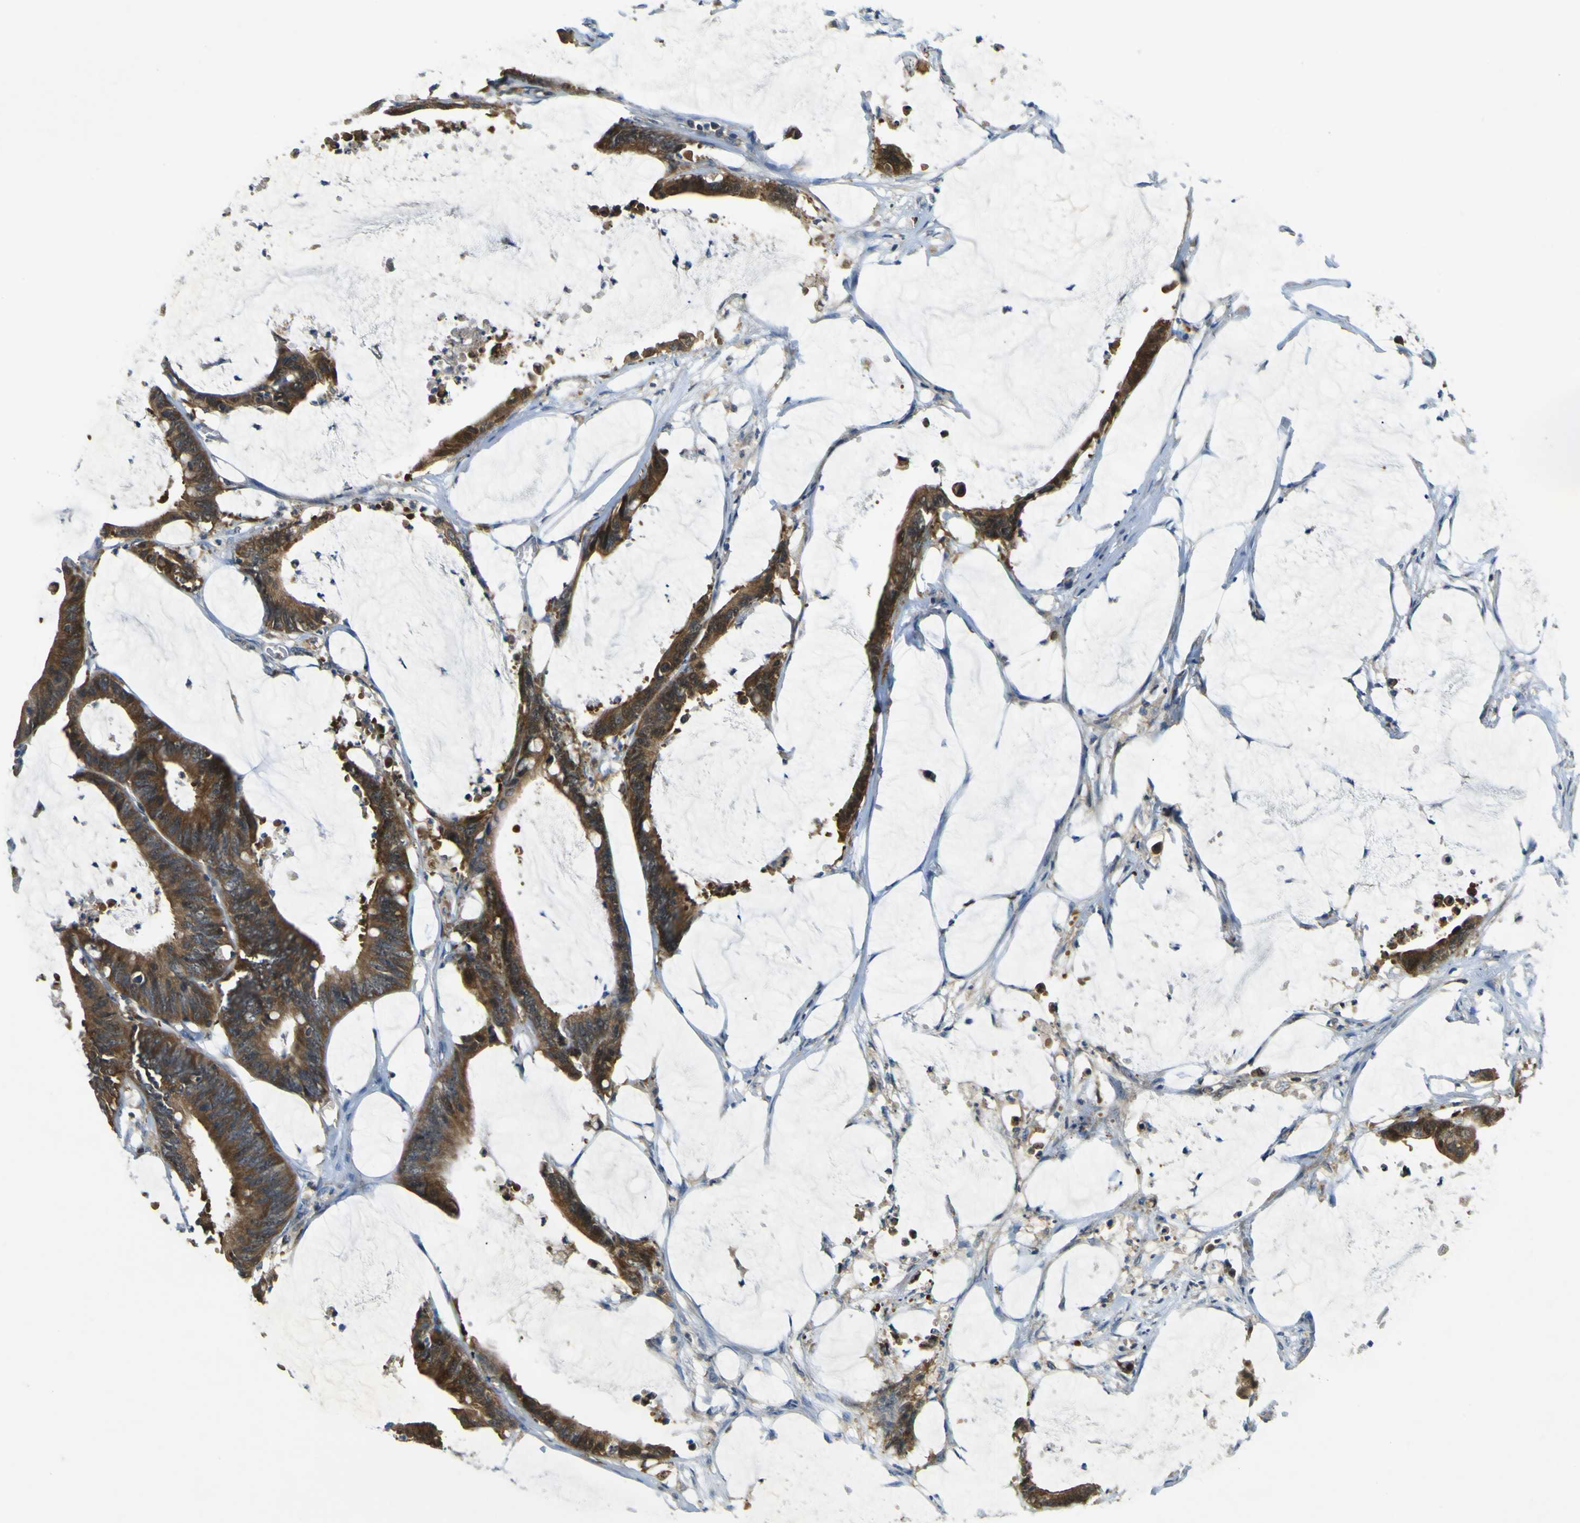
{"staining": {"intensity": "strong", "quantity": "25%-75%", "location": "cytoplasmic/membranous"}, "tissue": "colorectal cancer", "cell_type": "Tumor cells", "image_type": "cancer", "snomed": [{"axis": "morphology", "description": "Adenocarcinoma, NOS"}, {"axis": "topography", "description": "Rectum"}], "caption": "An image of human adenocarcinoma (colorectal) stained for a protein shows strong cytoplasmic/membranous brown staining in tumor cells.", "gene": "EML2", "patient": {"sex": "female", "age": 66}}